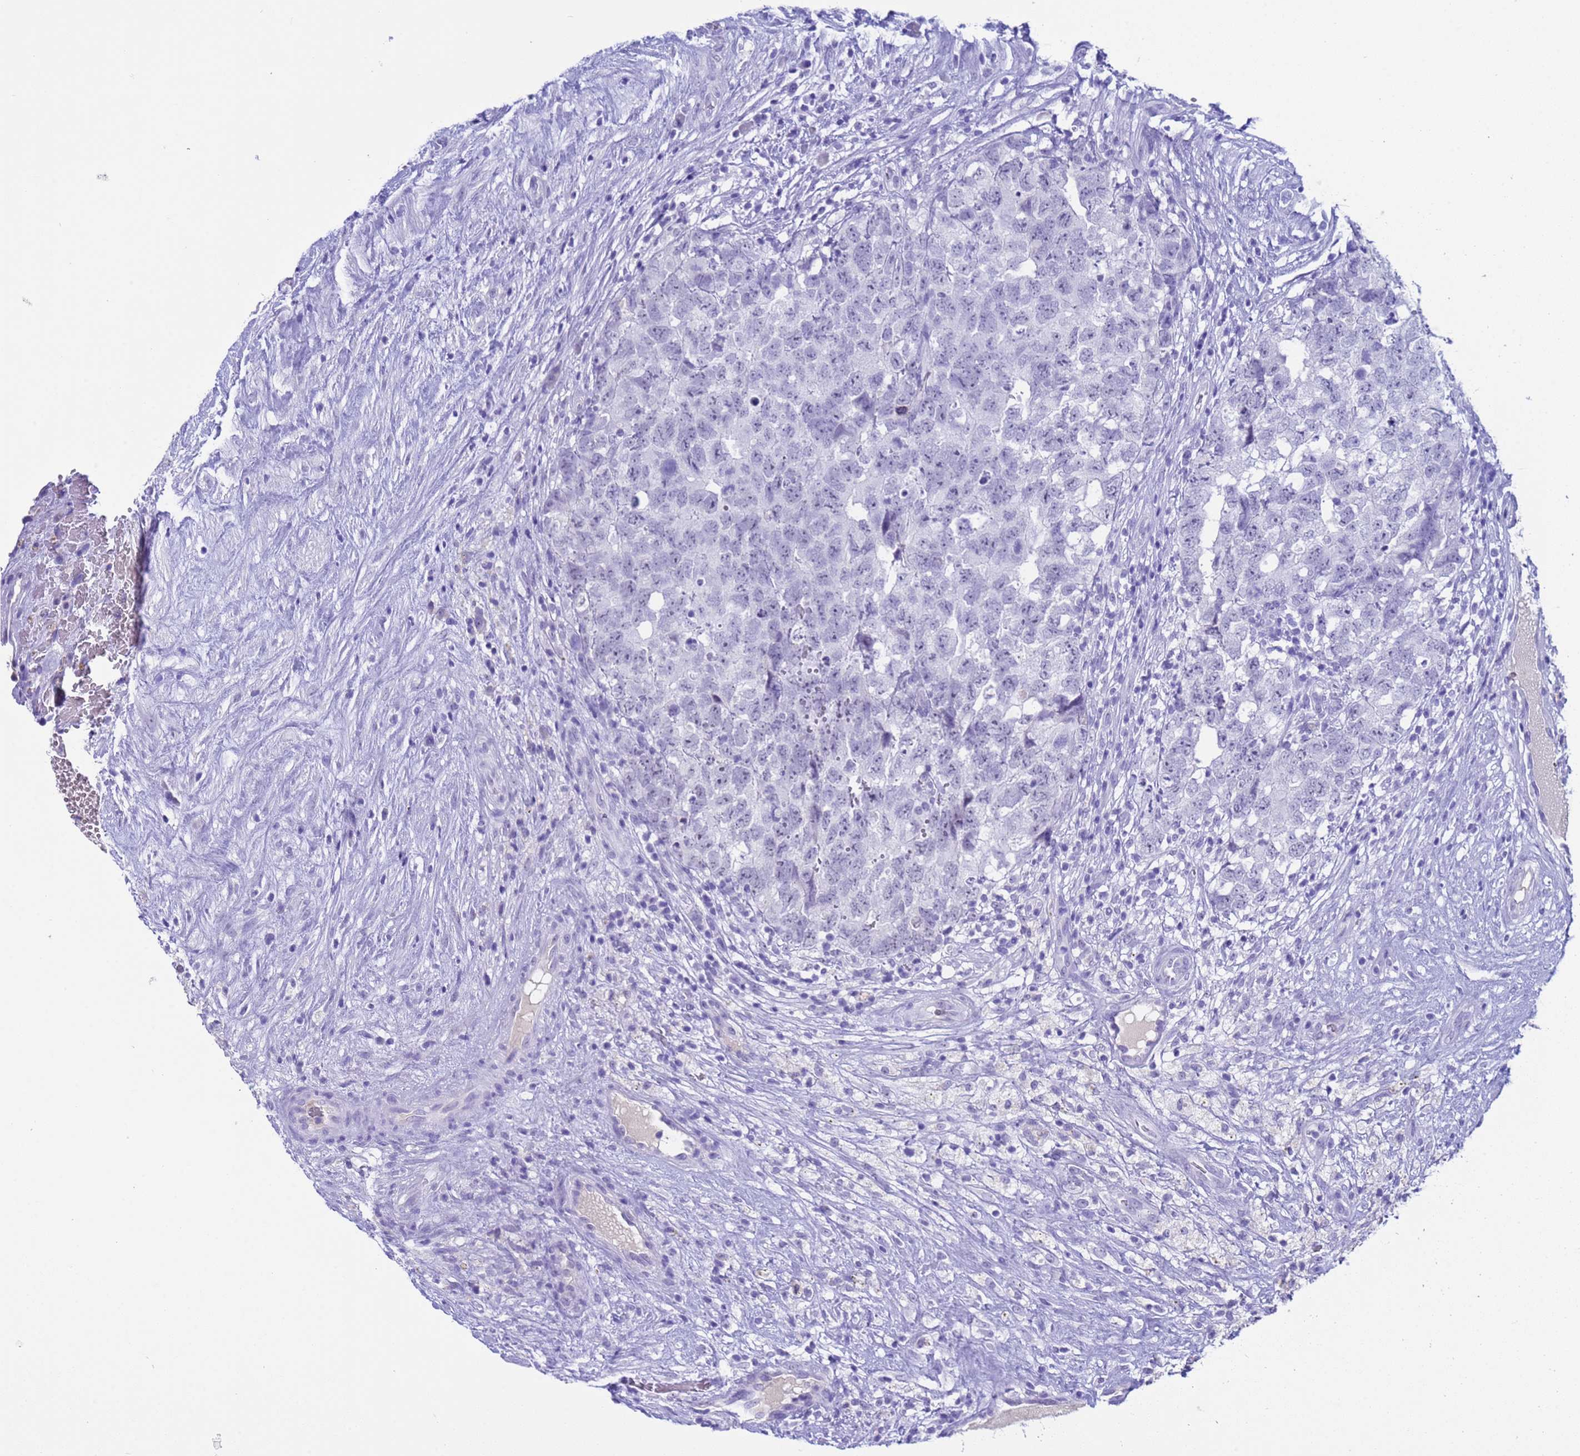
{"staining": {"intensity": "negative", "quantity": "none", "location": "none"}, "tissue": "testis cancer", "cell_type": "Tumor cells", "image_type": "cancer", "snomed": [{"axis": "morphology", "description": "Seminoma, NOS"}, {"axis": "morphology", "description": "Carcinoma, Embryonal, NOS"}, {"axis": "topography", "description": "Testis"}], "caption": "The image exhibits no staining of tumor cells in testis embryonal carcinoma.", "gene": "CKM", "patient": {"sex": "male", "age": 29}}